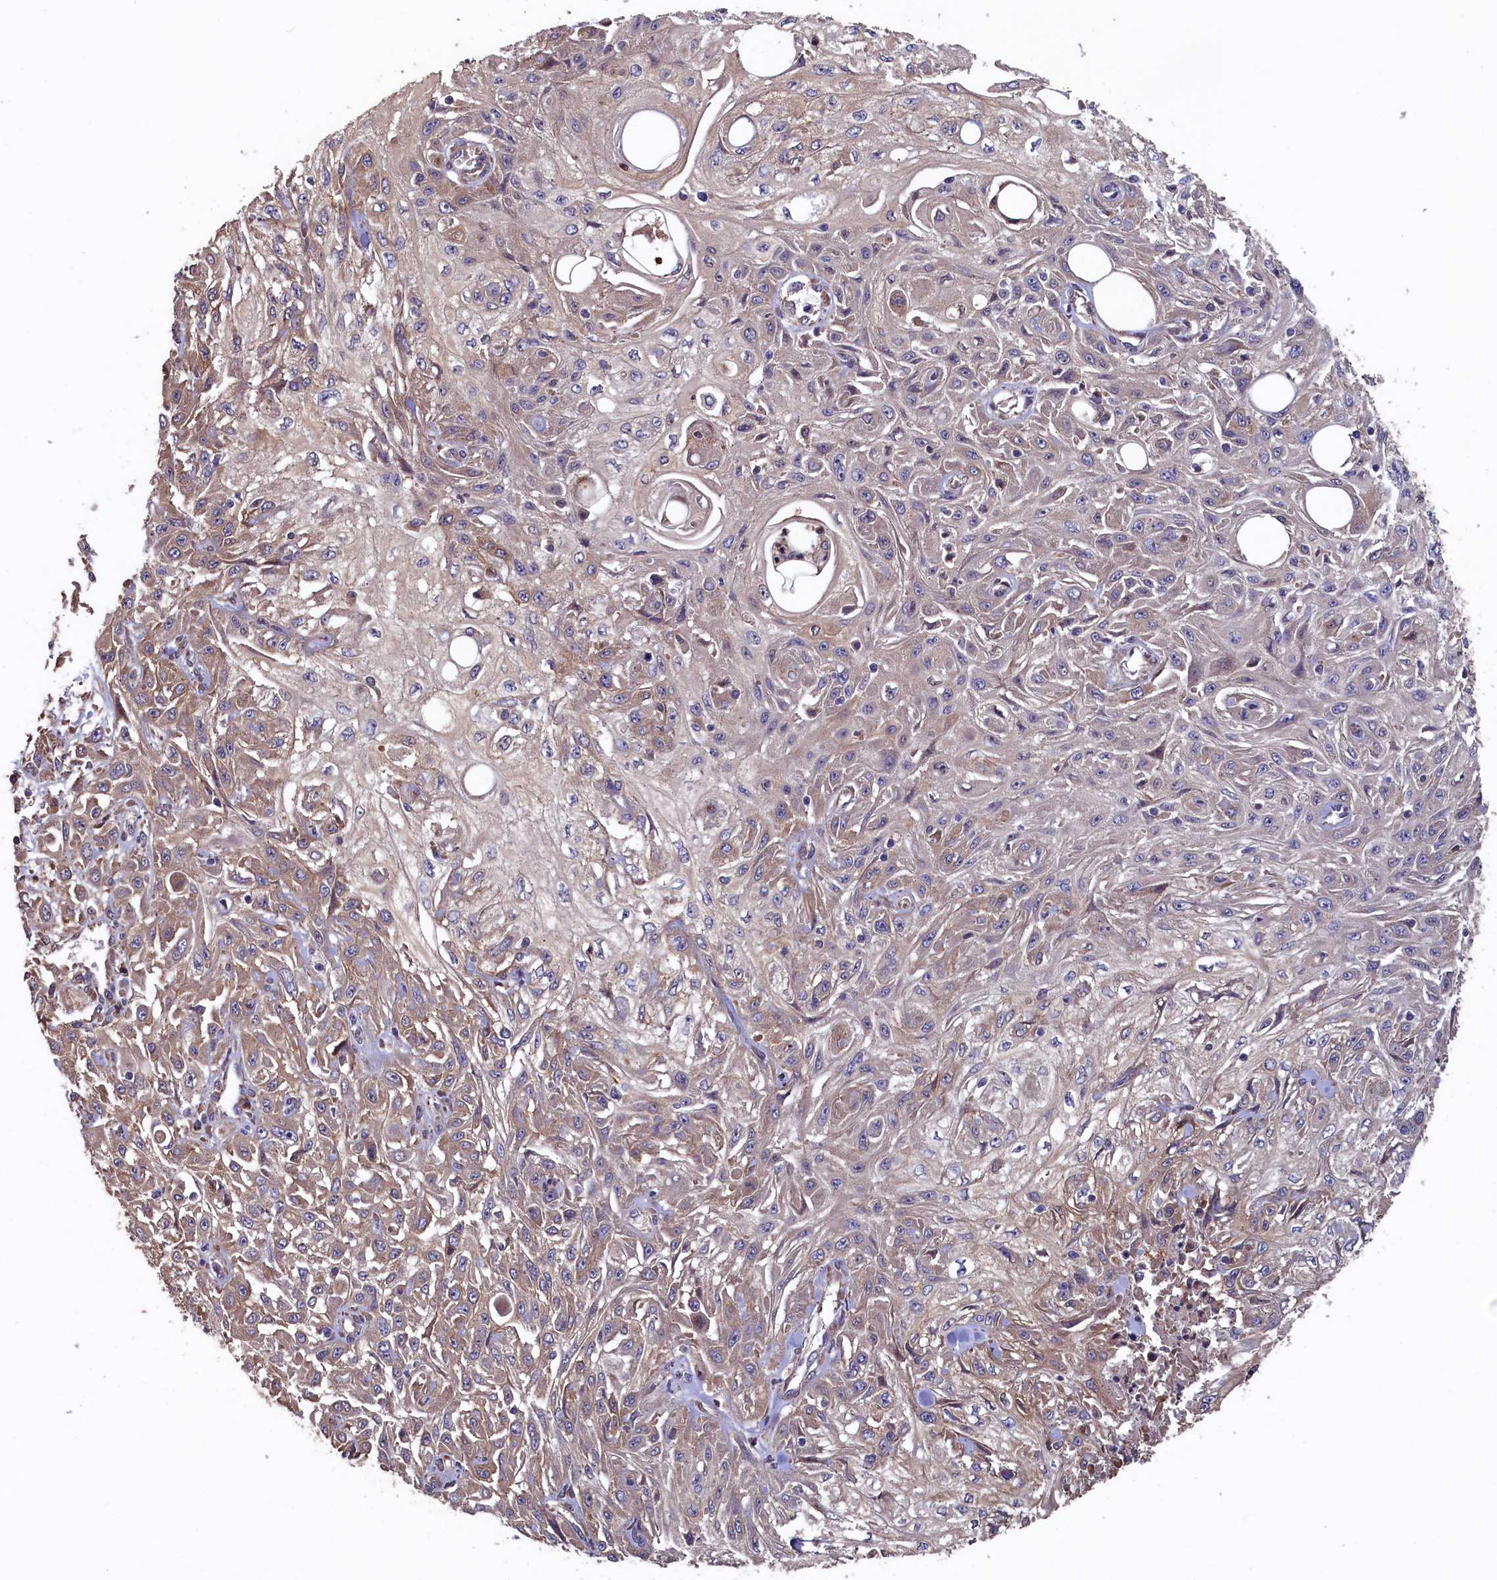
{"staining": {"intensity": "weak", "quantity": "25%-75%", "location": "cytoplasmic/membranous"}, "tissue": "skin cancer", "cell_type": "Tumor cells", "image_type": "cancer", "snomed": [{"axis": "morphology", "description": "Squamous cell carcinoma, NOS"}, {"axis": "morphology", "description": "Squamous cell carcinoma, metastatic, NOS"}, {"axis": "topography", "description": "Skin"}, {"axis": "topography", "description": "Lymph node"}], "caption": "This histopathology image displays immunohistochemistry (IHC) staining of human skin cancer (metastatic squamous cell carcinoma), with low weak cytoplasmic/membranous staining in approximately 25%-75% of tumor cells.", "gene": "GREB1L", "patient": {"sex": "male", "age": 75}}